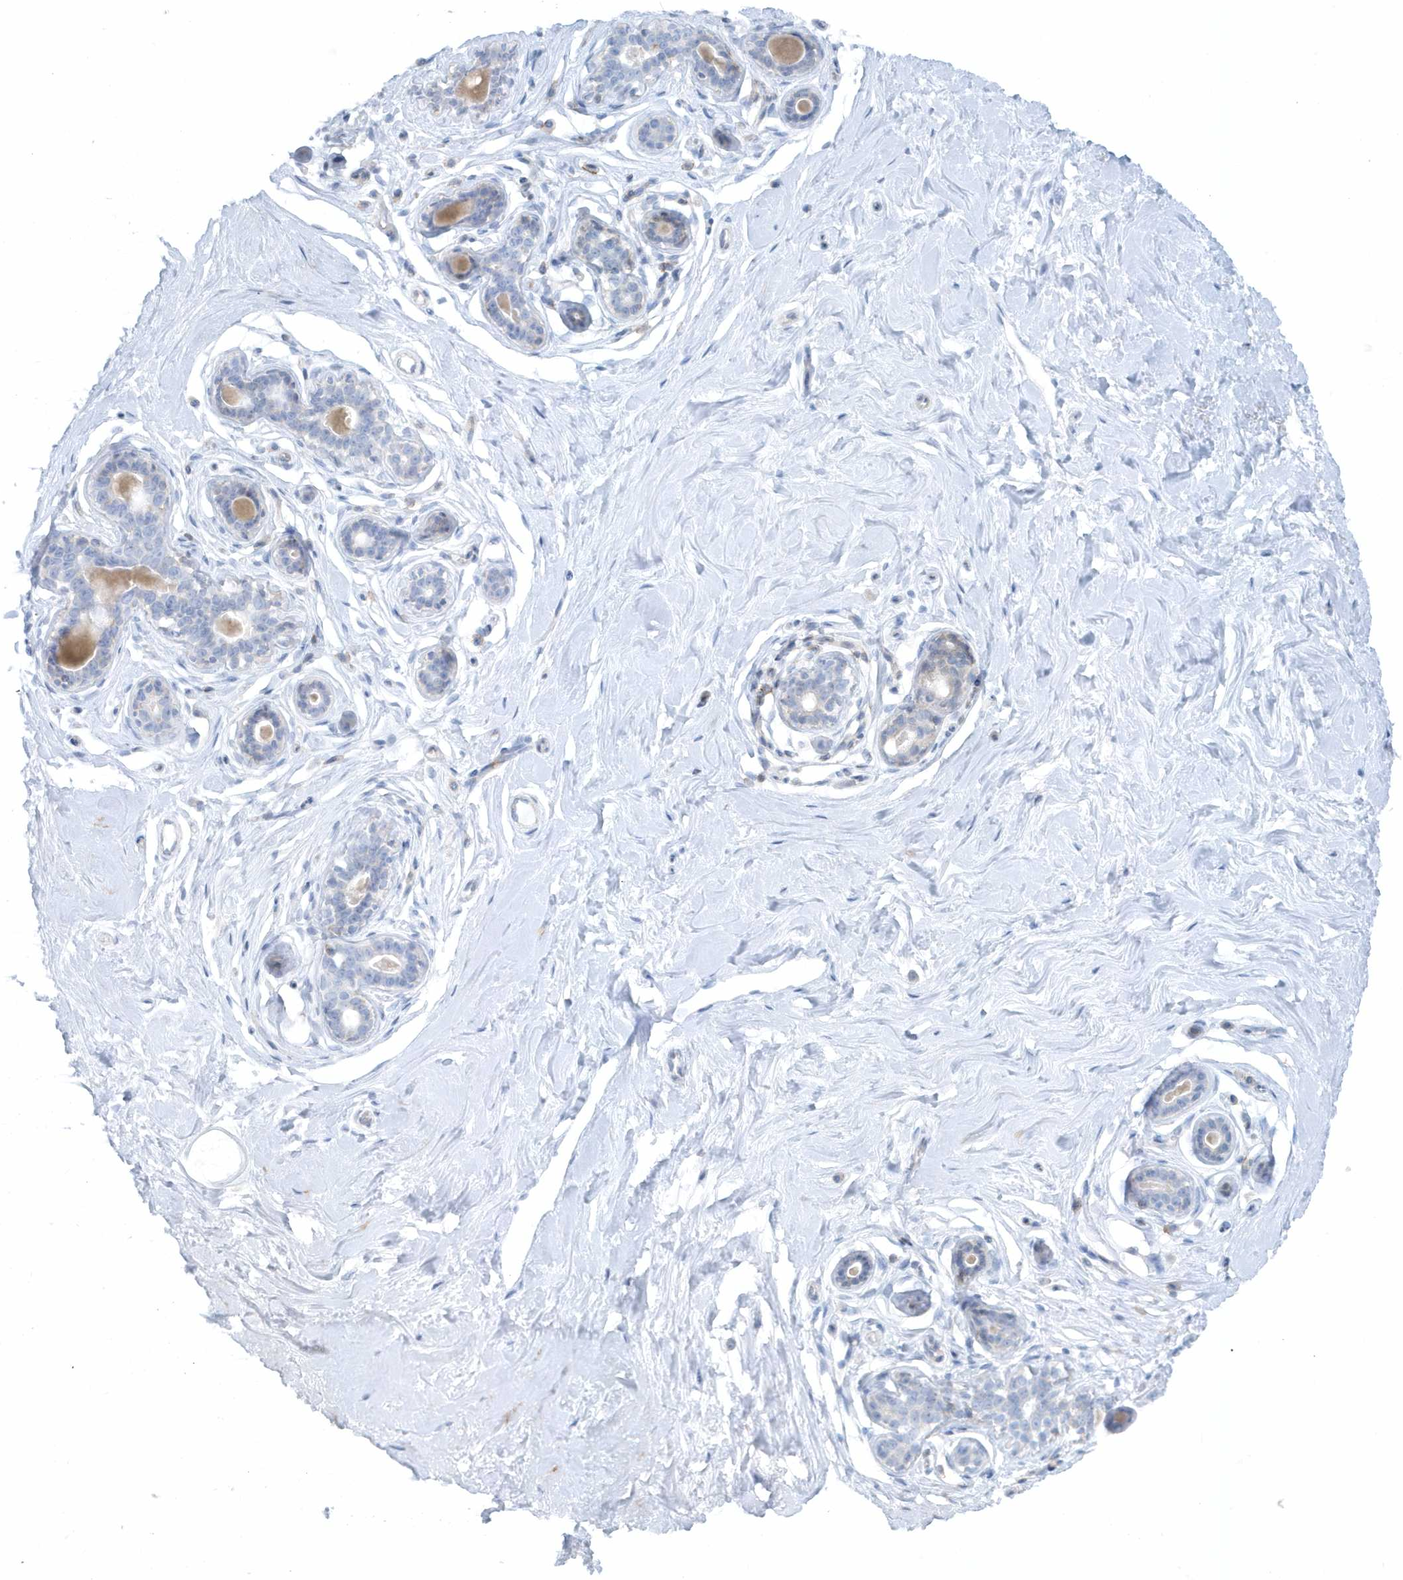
{"staining": {"intensity": "negative", "quantity": "none", "location": "none"}, "tissue": "breast", "cell_type": "Adipocytes", "image_type": "normal", "snomed": [{"axis": "morphology", "description": "Normal tissue, NOS"}, {"axis": "morphology", "description": "Adenoma, NOS"}, {"axis": "topography", "description": "Breast"}], "caption": "DAB (3,3'-diaminobenzidine) immunohistochemical staining of unremarkable breast demonstrates no significant positivity in adipocytes. Nuclei are stained in blue.", "gene": "CACNB2", "patient": {"sex": "female", "age": 23}}